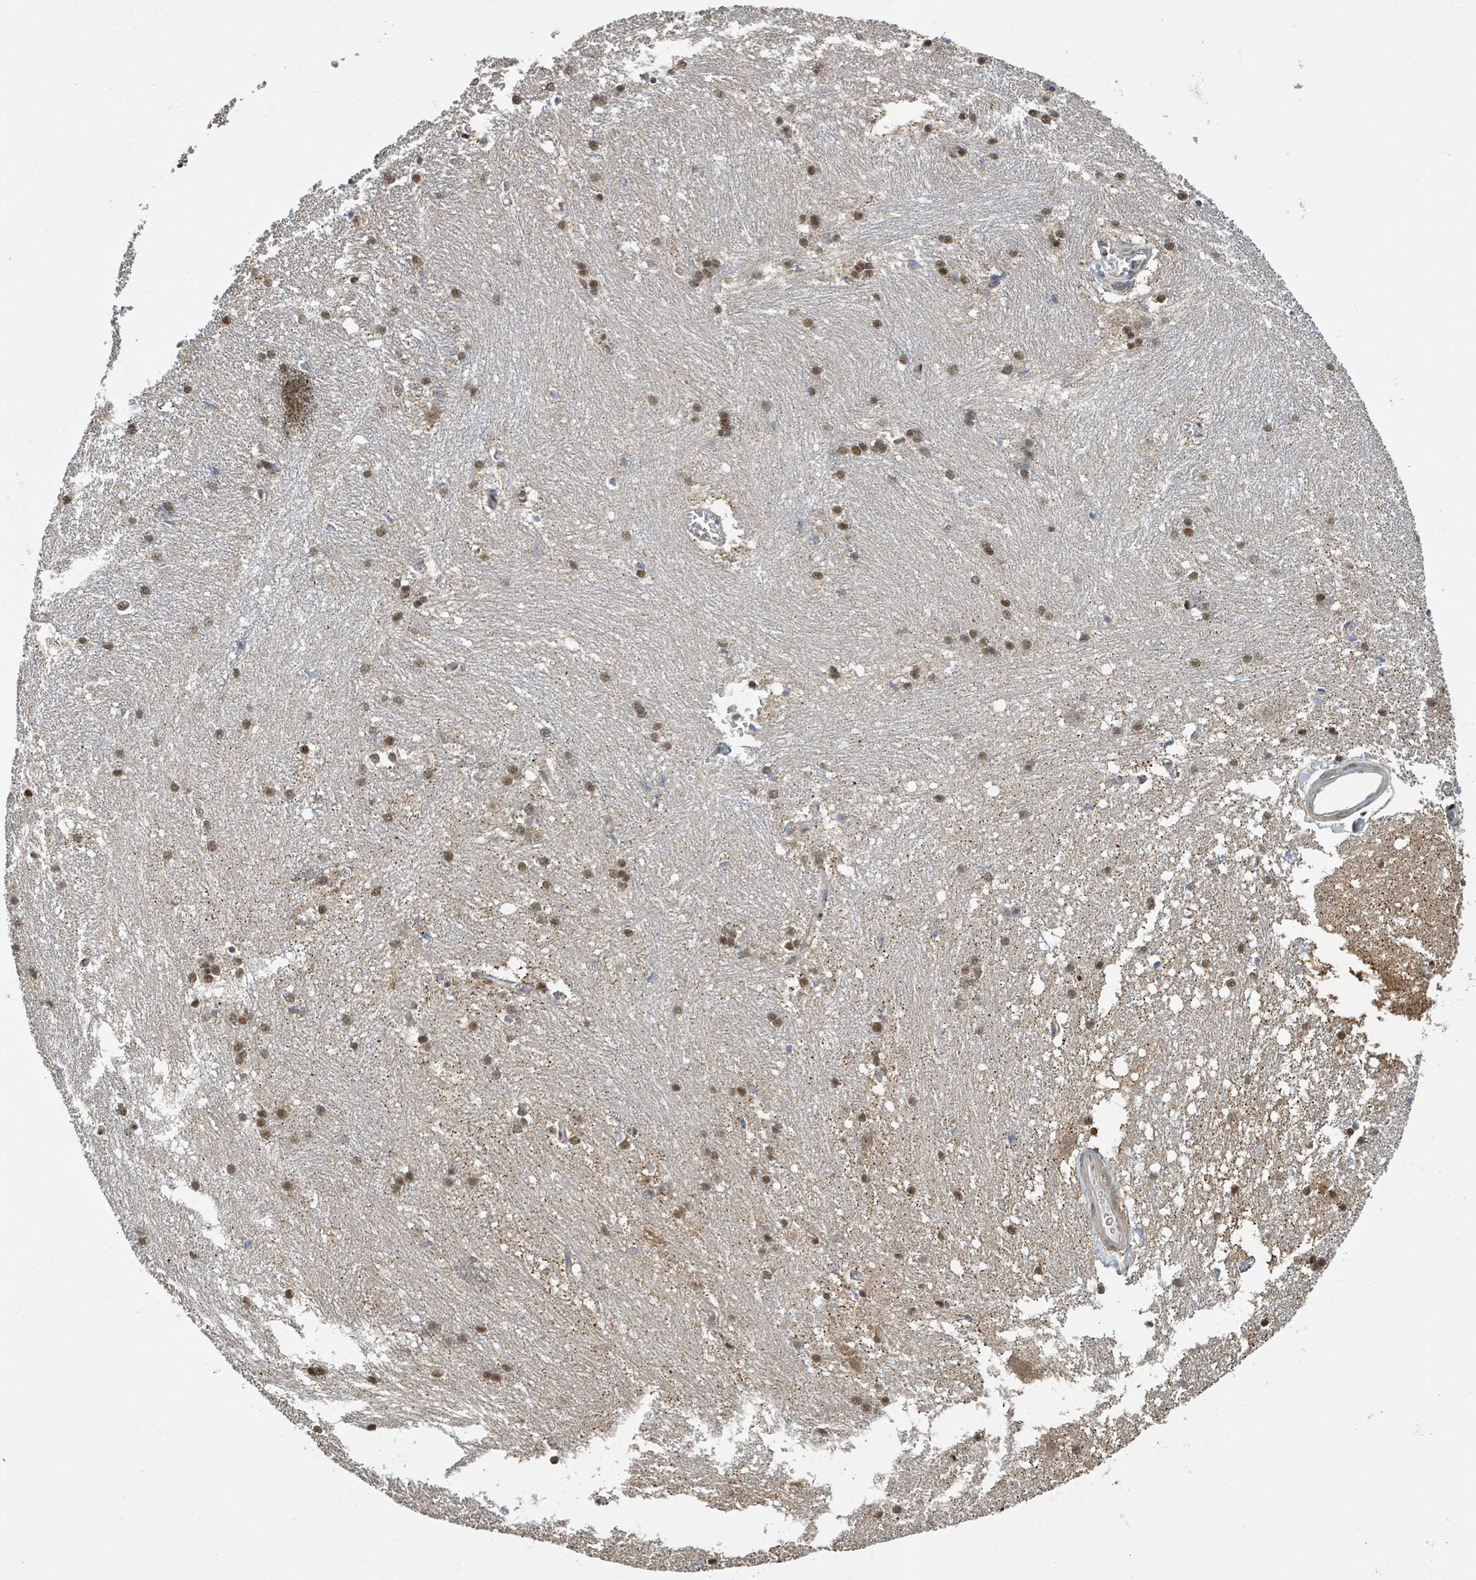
{"staining": {"intensity": "moderate", "quantity": "25%-75%", "location": "nuclear"}, "tissue": "caudate", "cell_type": "Glial cells", "image_type": "normal", "snomed": [{"axis": "morphology", "description": "Normal tissue, NOS"}, {"axis": "topography", "description": "Lateral ventricle wall"}], "caption": "High-magnification brightfield microscopy of normal caudate stained with DAB (3,3'-diaminobenzidine) (brown) and counterstained with hematoxylin (blue). glial cells exhibit moderate nuclear staining is appreciated in about25%-75% of cells. (Brightfield microscopy of DAB IHC at high magnification).", "gene": "PSMB7", "patient": {"sex": "male", "age": 37}}